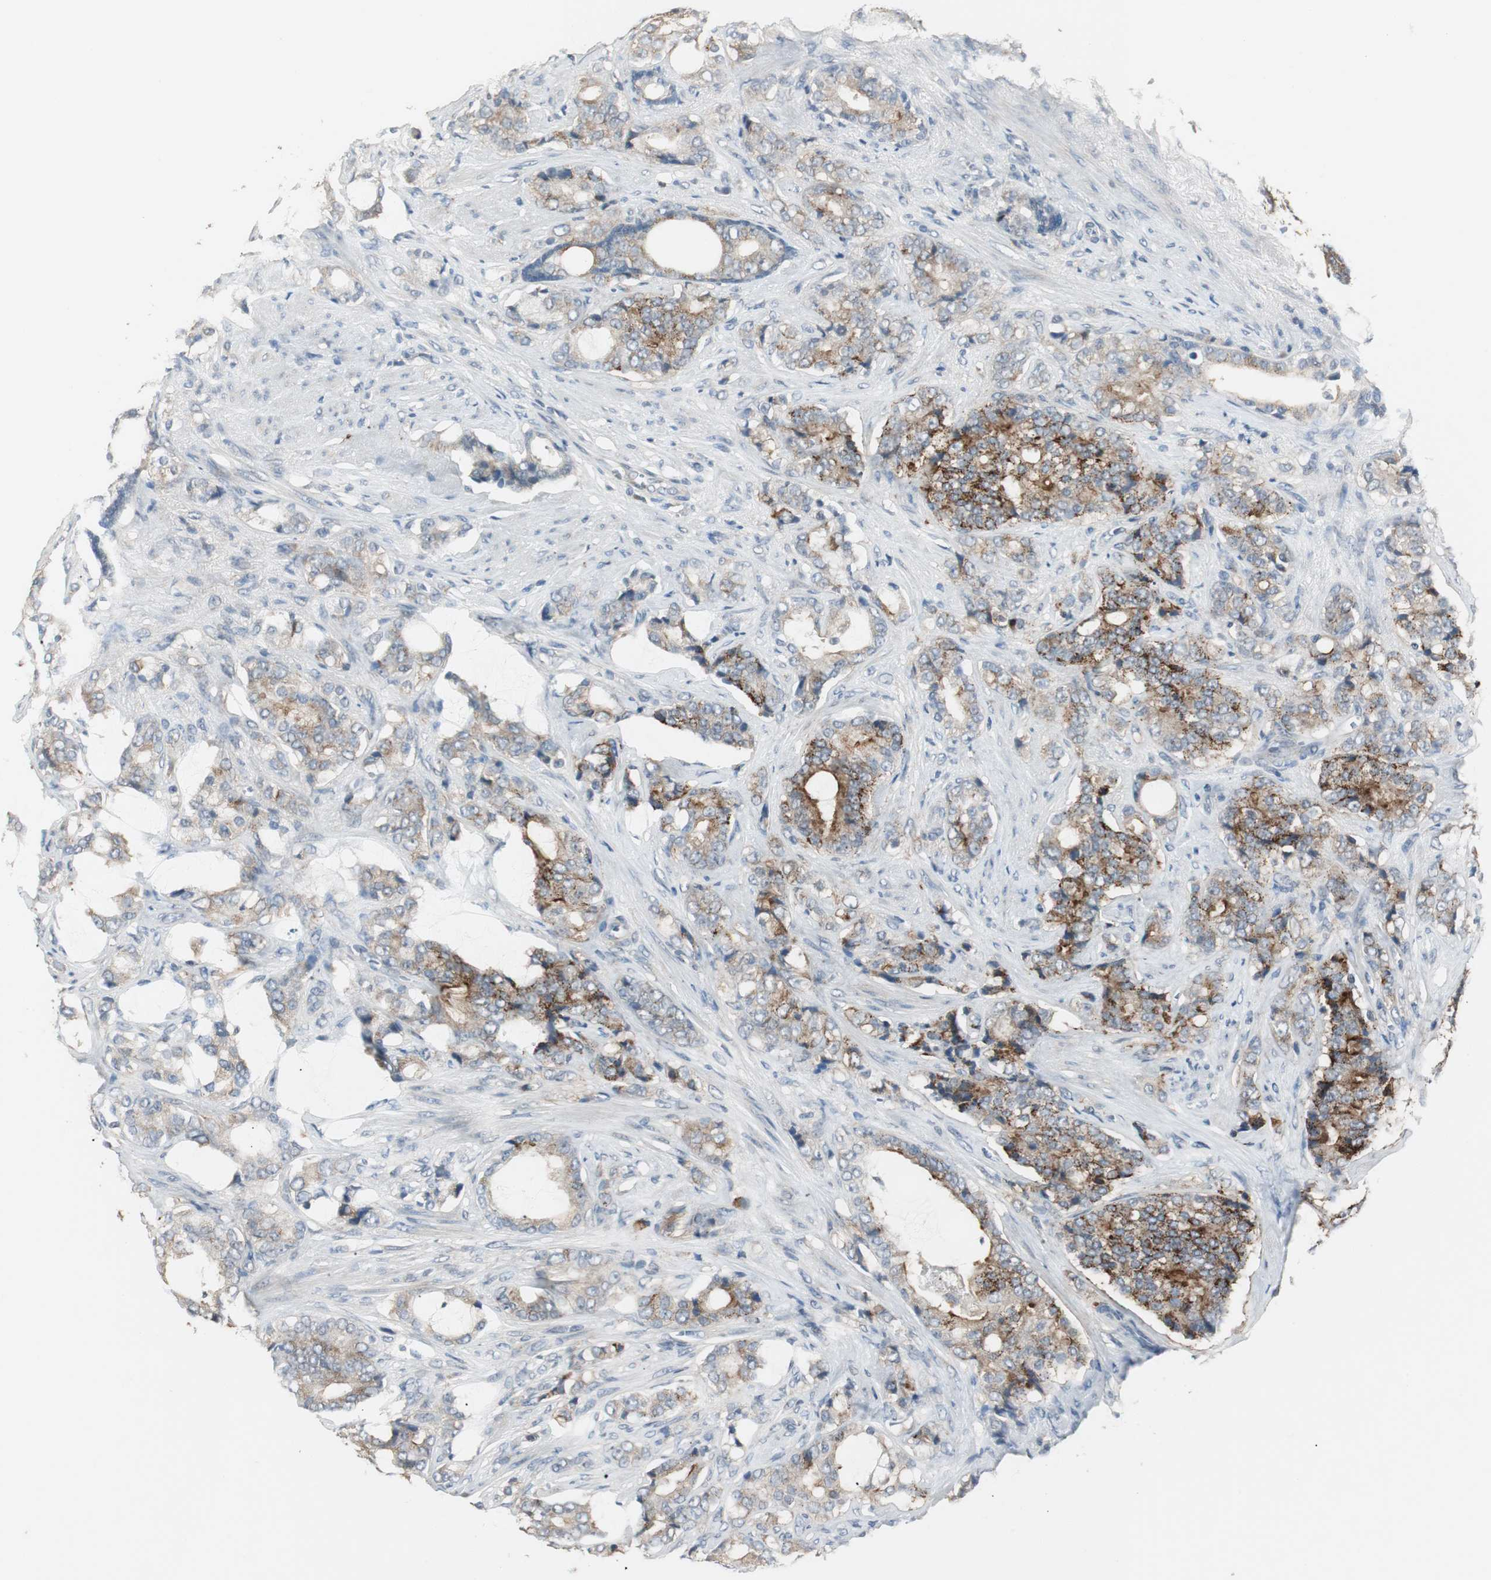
{"staining": {"intensity": "moderate", "quantity": "25%-75%", "location": "cytoplasmic/membranous"}, "tissue": "prostate cancer", "cell_type": "Tumor cells", "image_type": "cancer", "snomed": [{"axis": "morphology", "description": "Adenocarcinoma, Low grade"}, {"axis": "topography", "description": "Prostate"}], "caption": "This is an image of IHC staining of prostate cancer (adenocarcinoma (low-grade)), which shows moderate staining in the cytoplasmic/membranous of tumor cells.", "gene": "PTPRN2", "patient": {"sex": "male", "age": 58}}